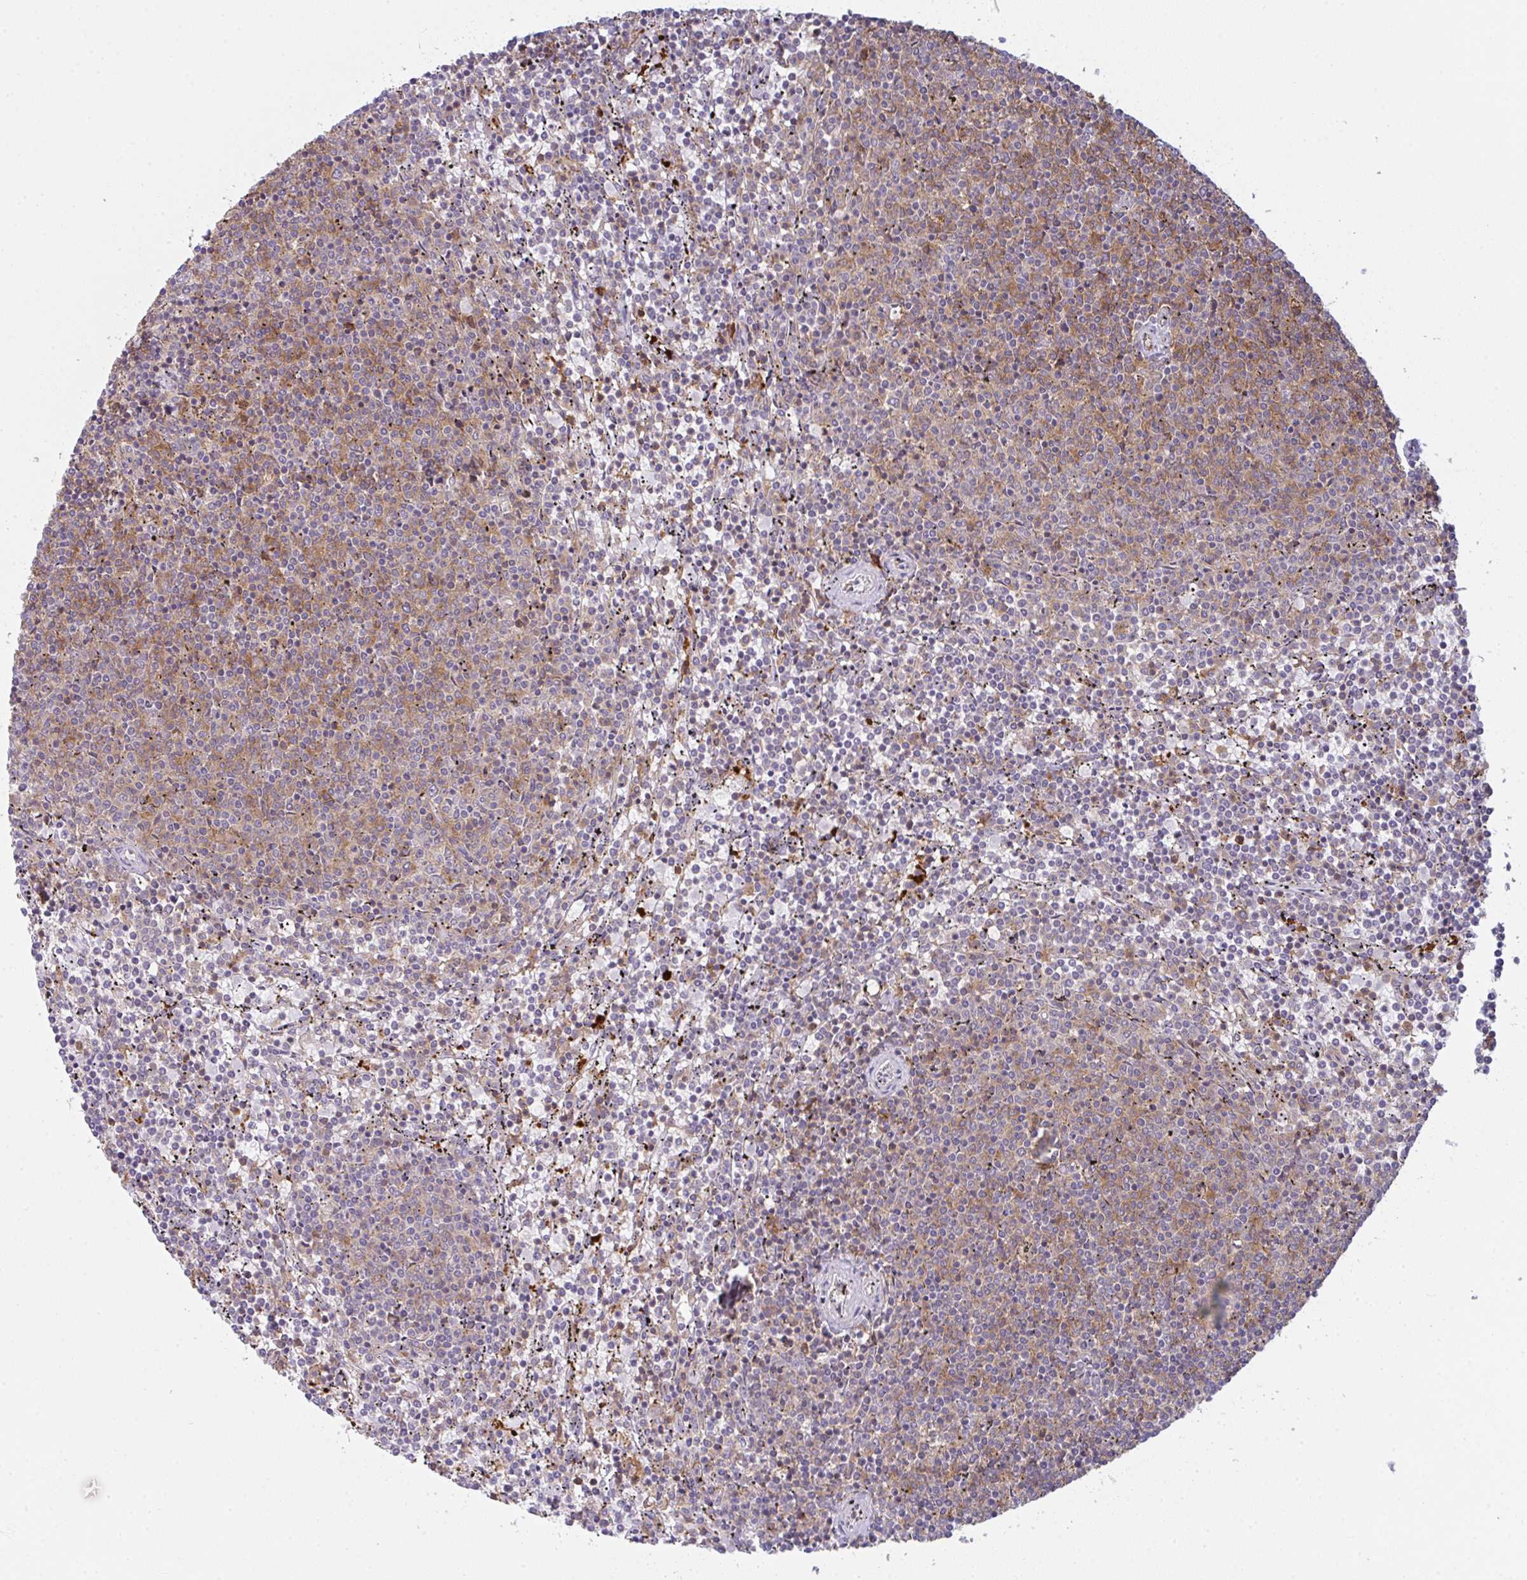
{"staining": {"intensity": "negative", "quantity": "none", "location": "none"}, "tissue": "lymphoma", "cell_type": "Tumor cells", "image_type": "cancer", "snomed": [{"axis": "morphology", "description": "Malignant lymphoma, non-Hodgkin's type, Low grade"}, {"axis": "topography", "description": "Spleen"}], "caption": "The image displays no staining of tumor cells in low-grade malignant lymphoma, non-Hodgkin's type.", "gene": "CD80", "patient": {"sex": "female", "age": 50}}